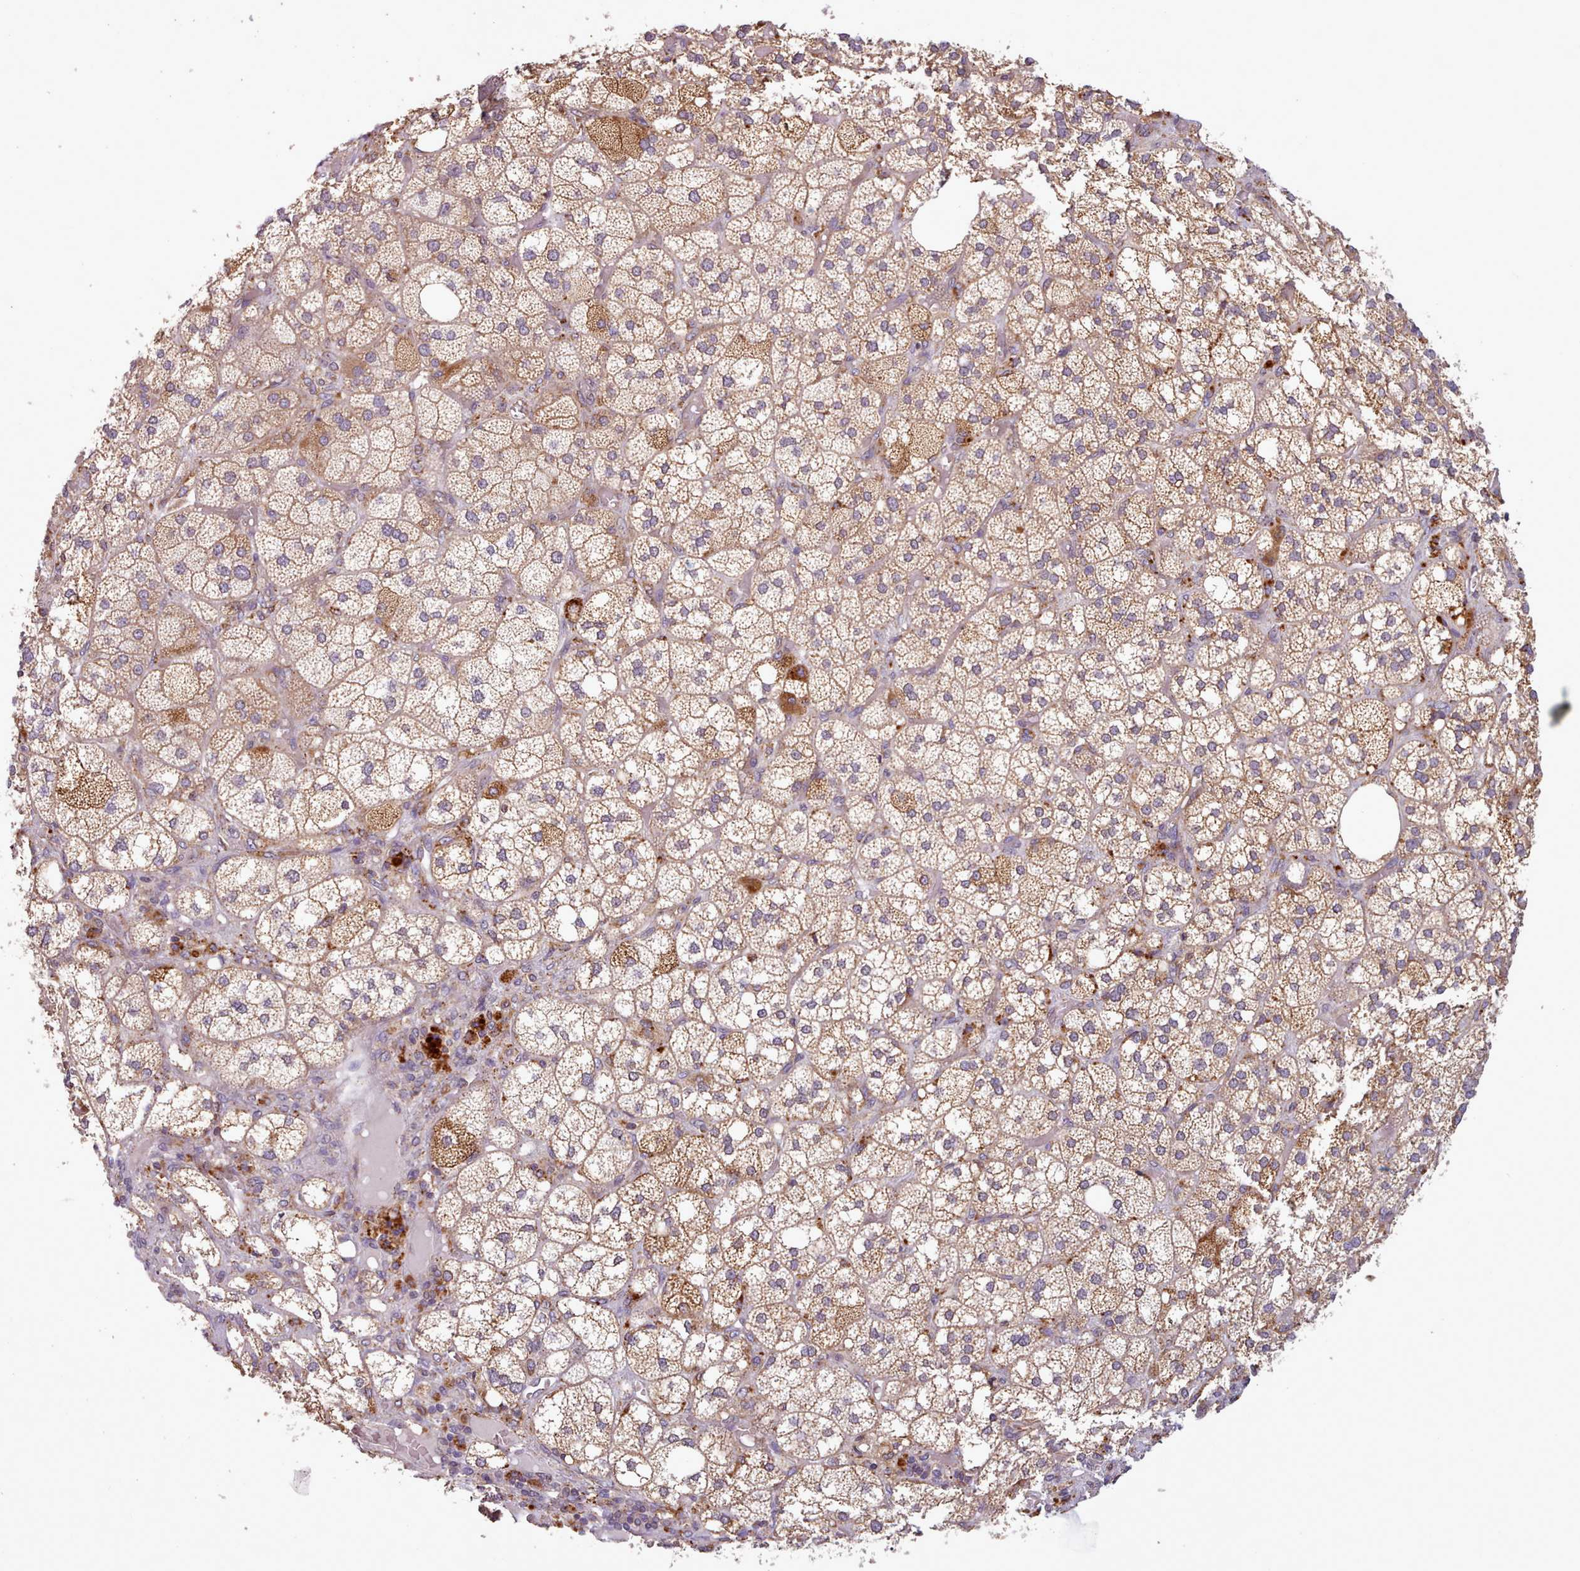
{"staining": {"intensity": "moderate", "quantity": "25%-75%", "location": "cytoplasmic/membranous"}, "tissue": "adrenal gland", "cell_type": "Glandular cells", "image_type": "normal", "snomed": [{"axis": "morphology", "description": "Normal tissue, NOS"}, {"axis": "topography", "description": "Adrenal gland"}], "caption": "Immunohistochemistry micrograph of benign adrenal gland: adrenal gland stained using immunohistochemistry displays medium levels of moderate protein expression localized specifically in the cytoplasmic/membranous of glandular cells, appearing as a cytoplasmic/membranous brown color.", "gene": "CRYBG1", "patient": {"sex": "male", "age": 61}}